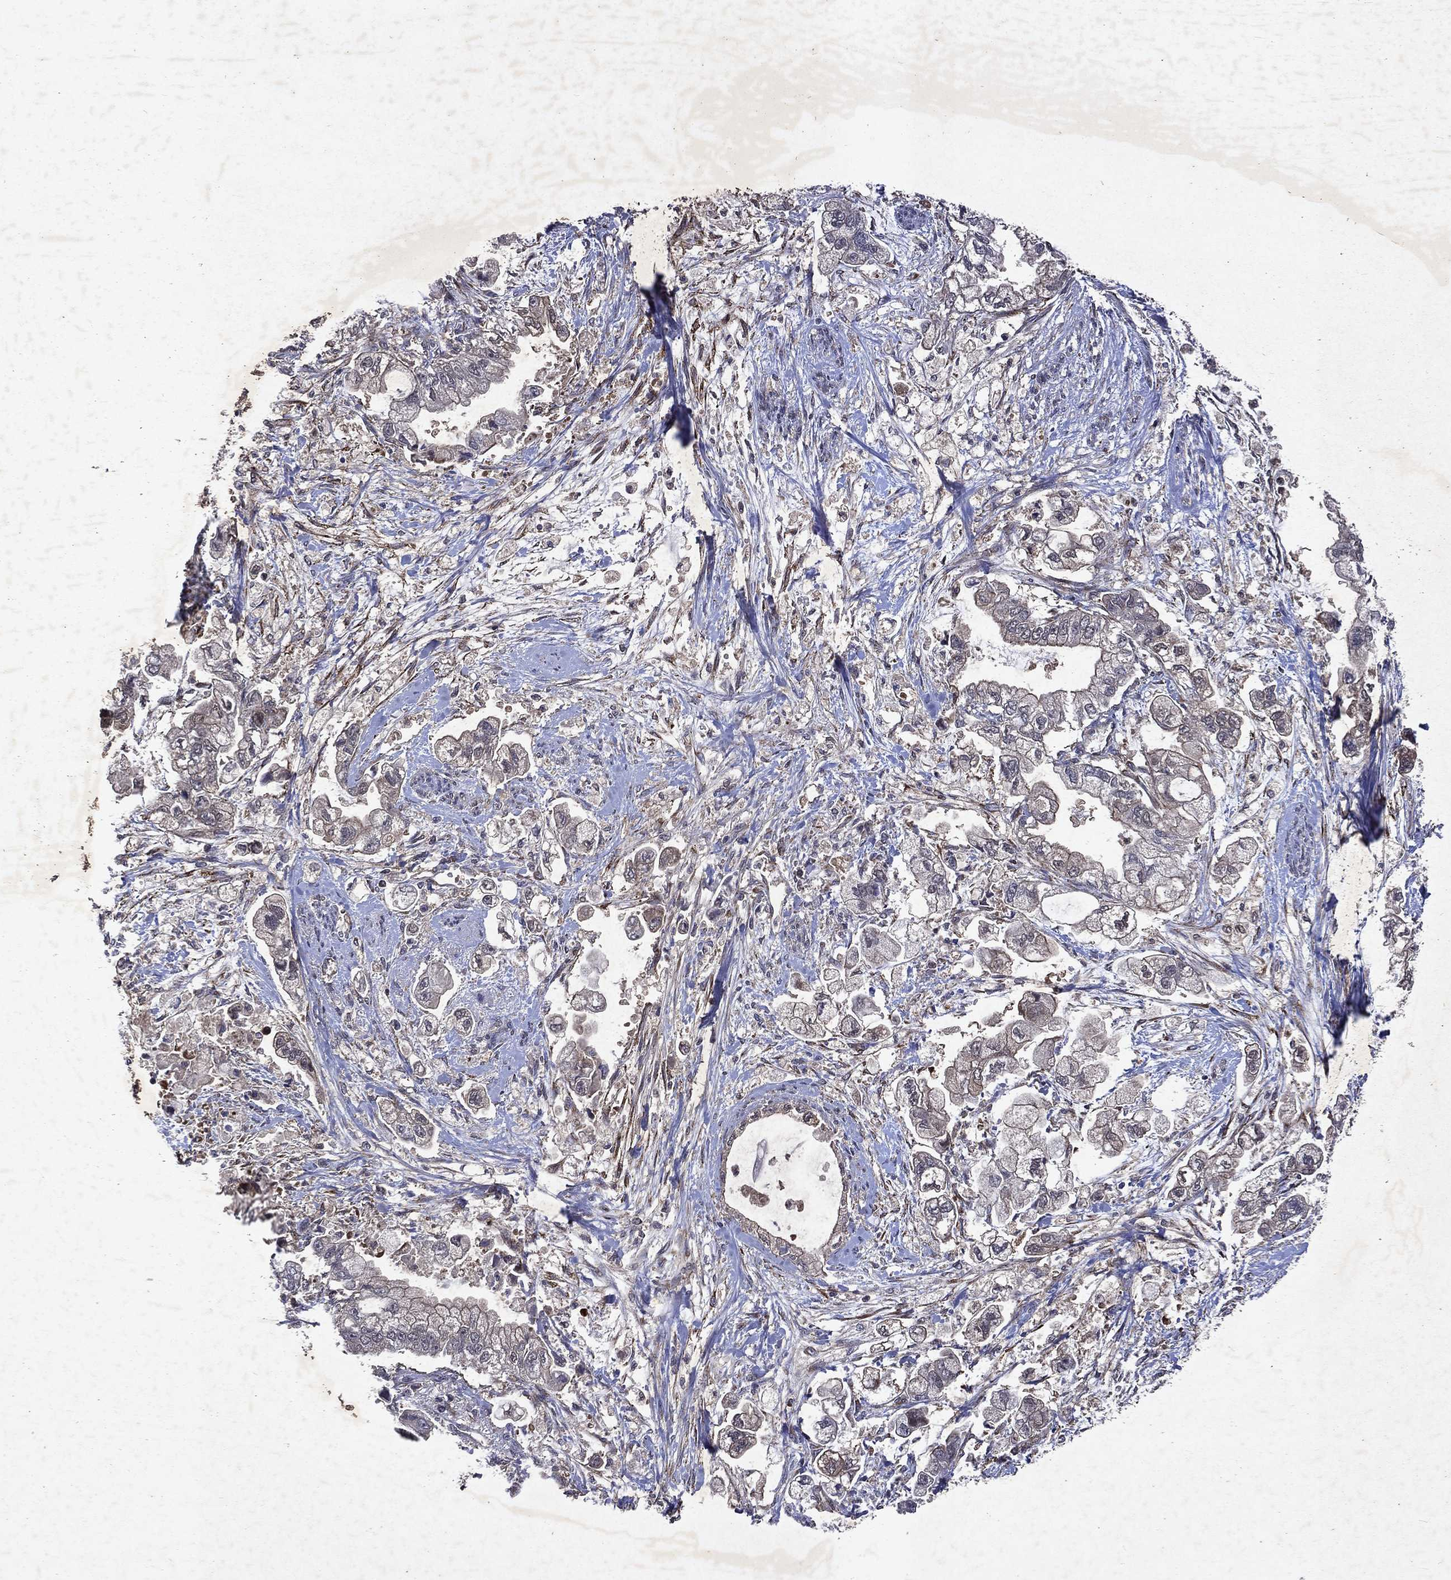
{"staining": {"intensity": "weak", "quantity": "25%-75%", "location": "cytoplasmic/membranous"}, "tissue": "stomach cancer", "cell_type": "Tumor cells", "image_type": "cancer", "snomed": [{"axis": "morphology", "description": "Normal tissue, NOS"}, {"axis": "morphology", "description": "Adenocarcinoma, NOS"}, {"axis": "topography", "description": "Stomach"}], "caption": "About 25%-75% of tumor cells in human adenocarcinoma (stomach) show weak cytoplasmic/membranous protein staining as visualized by brown immunohistochemical staining.", "gene": "MTAP", "patient": {"sex": "male", "age": 62}}